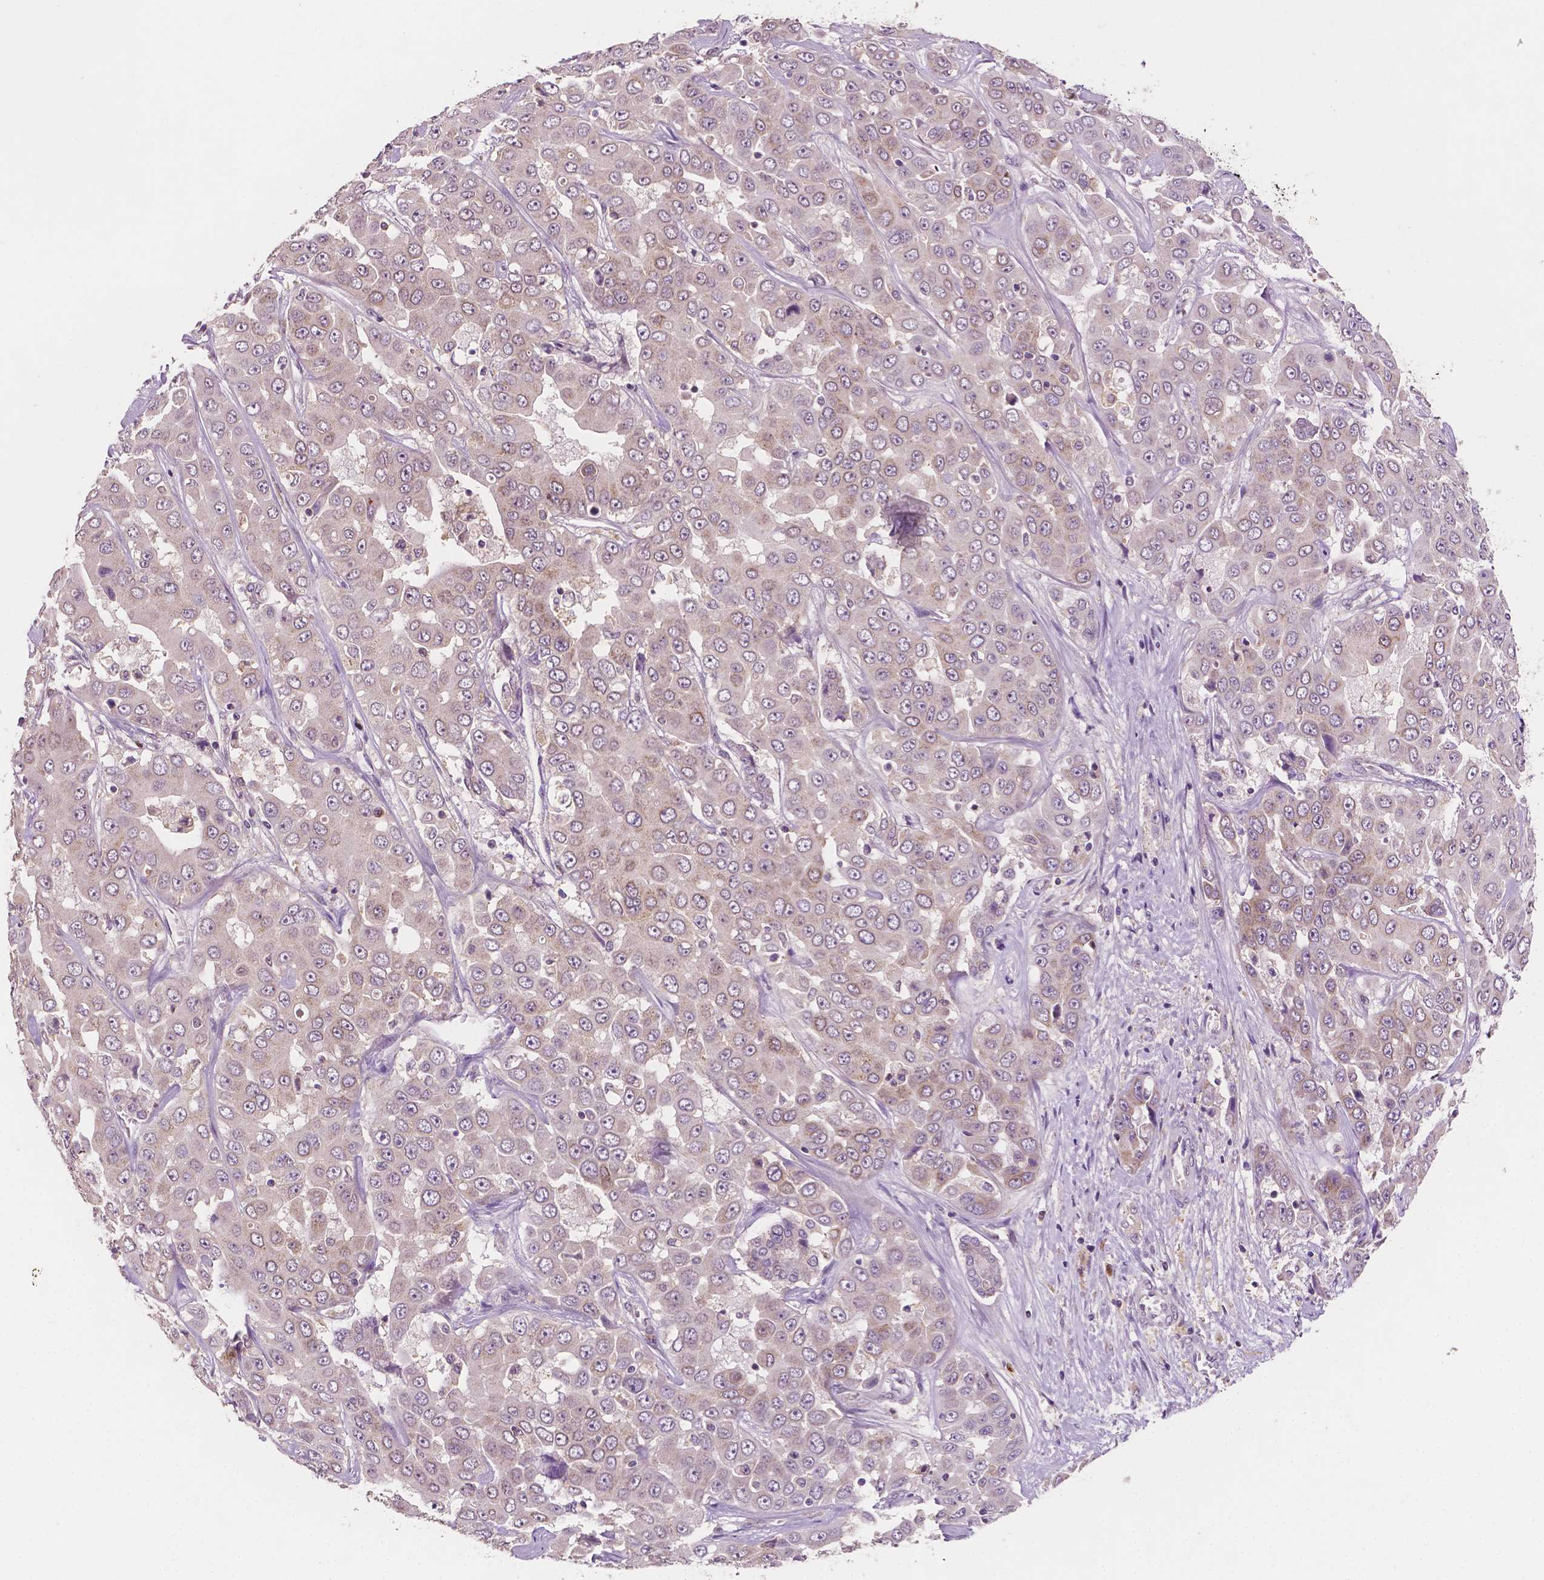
{"staining": {"intensity": "negative", "quantity": "none", "location": "none"}, "tissue": "liver cancer", "cell_type": "Tumor cells", "image_type": "cancer", "snomed": [{"axis": "morphology", "description": "Cholangiocarcinoma"}, {"axis": "topography", "description": "Liver"}], "caption": "An immunohistochemistry (IHC) photomicrograph of liver cancer is shown. There is no staining in tumor cells of liver cancer.", "gene": "EBAG9", "patient": {"sex": "female", "age": 52}}